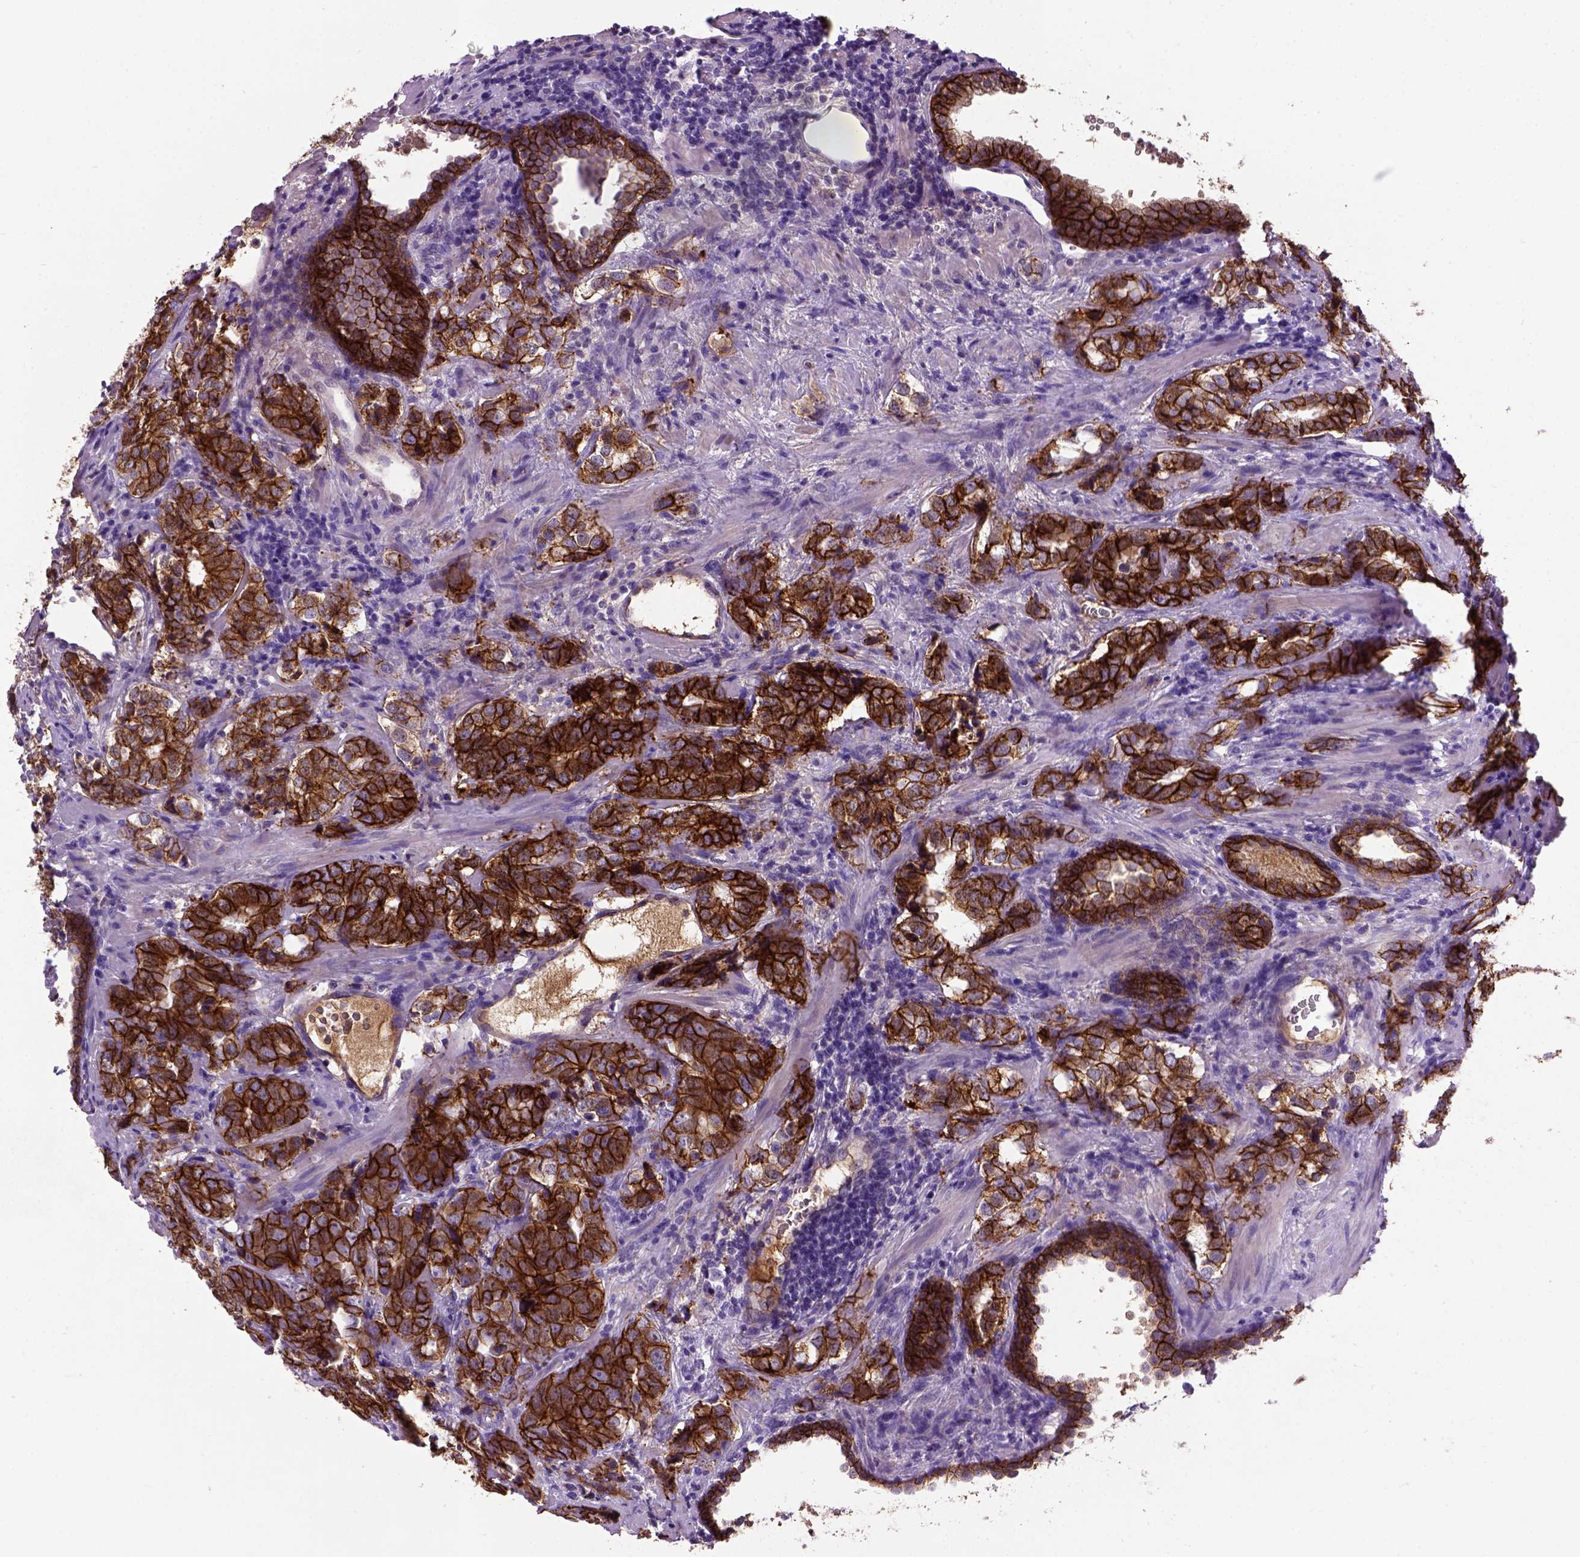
{"staining": {"intensity": "strong", "quantity": ">75%", "location": "cytoplasmic/membranous"}, "tissue": "prostate cancer", "cell_type": "Tumor cells", "image_type": "cancer", "snomed": [{"axis": "morphology", "description": "Adenocarcinoma, NOS"}, {"axis": "topography", "description": "Prostate and seminal vesicle, NOS"}], "caption": "High-power microscopy captured an immunohistochemistry (IHC) micrograph of adenocarcinoma (prostate), revealing strong cytoplasmic/membranous positivity in about >75% of tumor cells. The staining is performed using DAB (3,3'-diaminobenzidine) brown chromogen to label protein expression. The nuclei are counter-stained blue using hematoxylin.", "gene": "CDH1", "patient": {"sex": "male", "age": 63}}